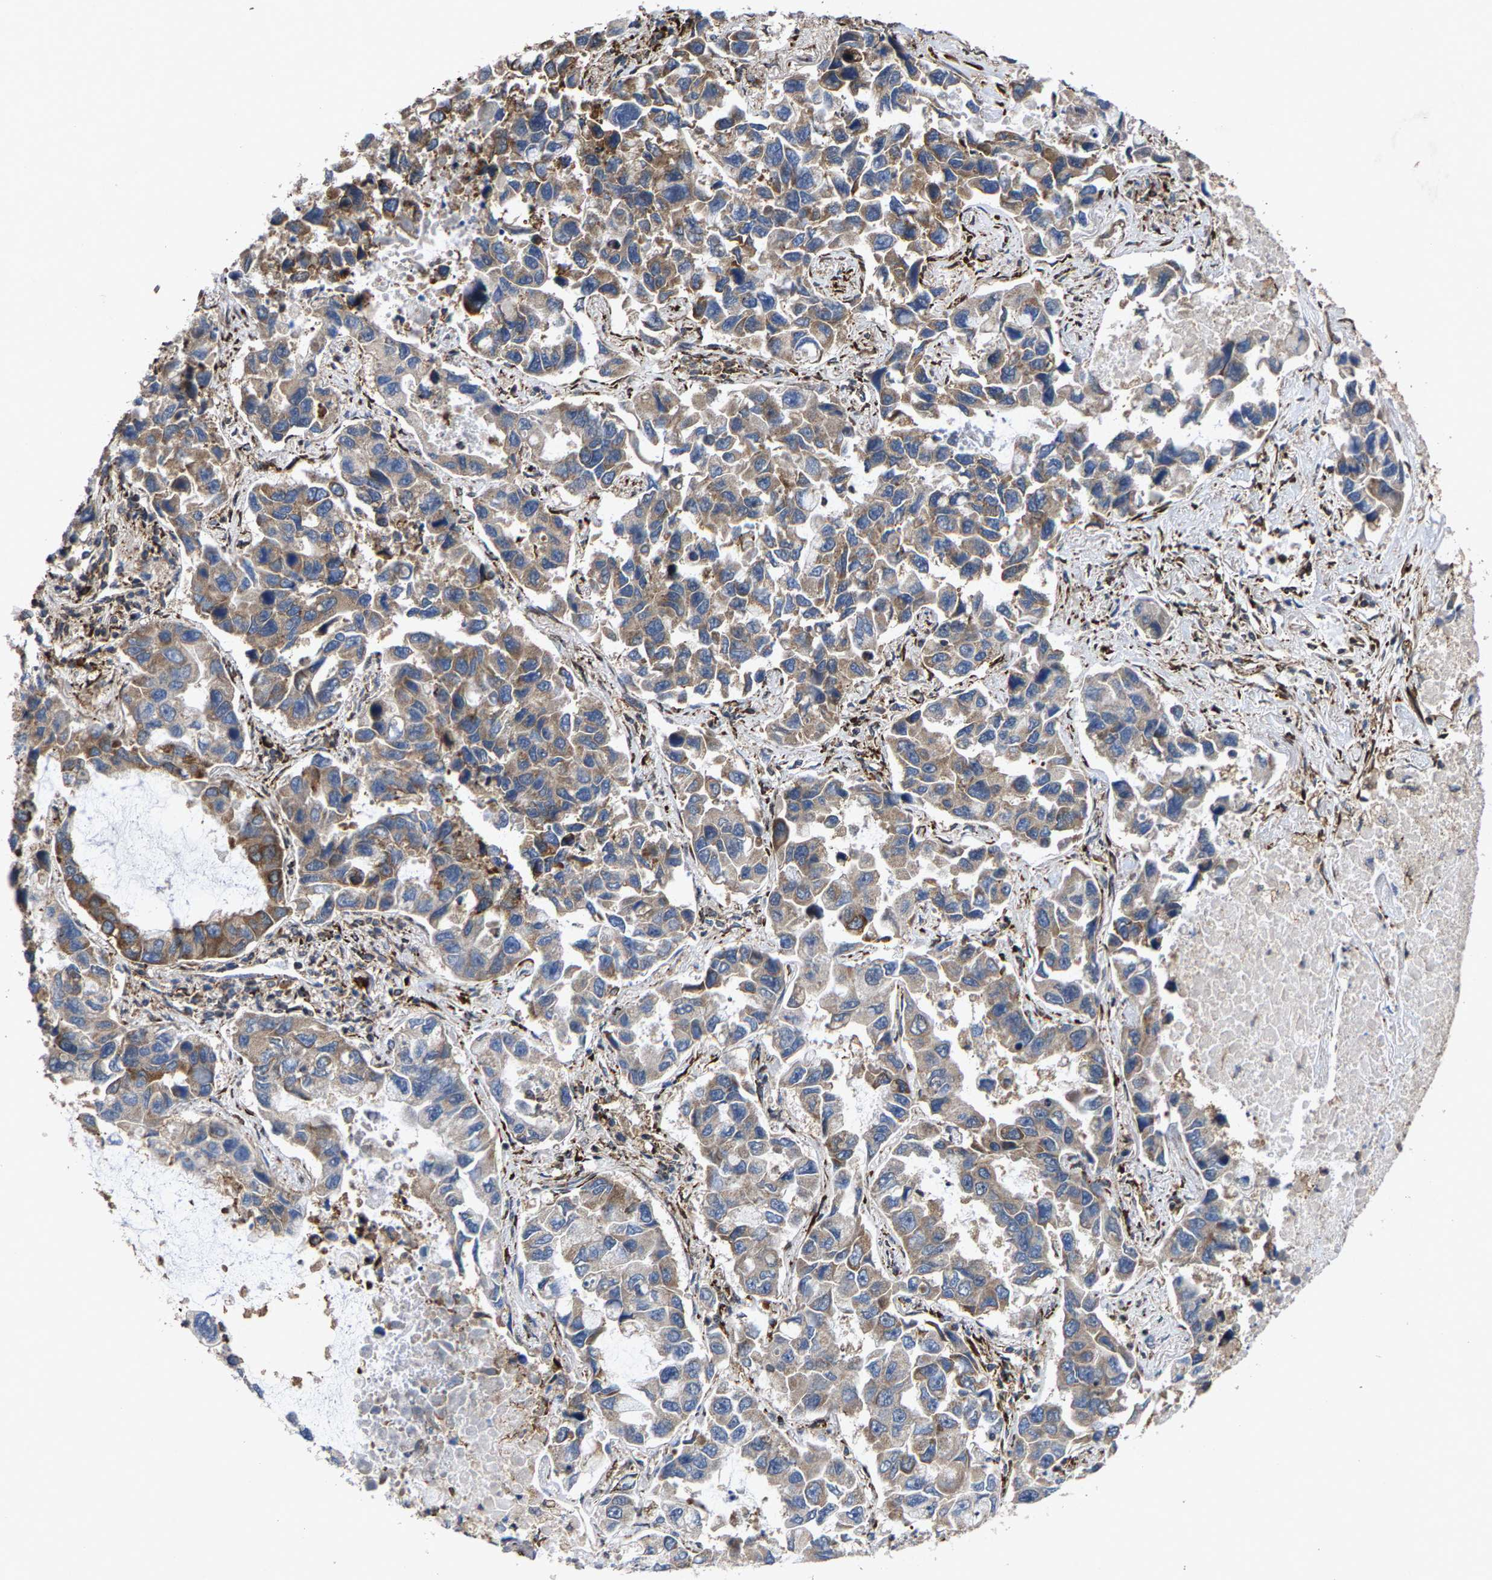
{"staining": {"intensity": "moderate", "quantity": ">75%", "location": "cytoplasmic/membranous"}, "tissue": "lung cancer", "cell_type": "Tumor cells", "image_type": "cancer", "snomed": [{"axis": "morphology", "description": "Adenocarcinoma, NOS"}, {"axis": "topography", "description": "Lung"}], "caption": "The image exhibits a brown stain indicating the presence of a protein in the cytoplasmic/membranous of tumor cells in lung adenocarcinoma.", "gene": "FGD3", "patient": {"sex": "male", "age": 64}}